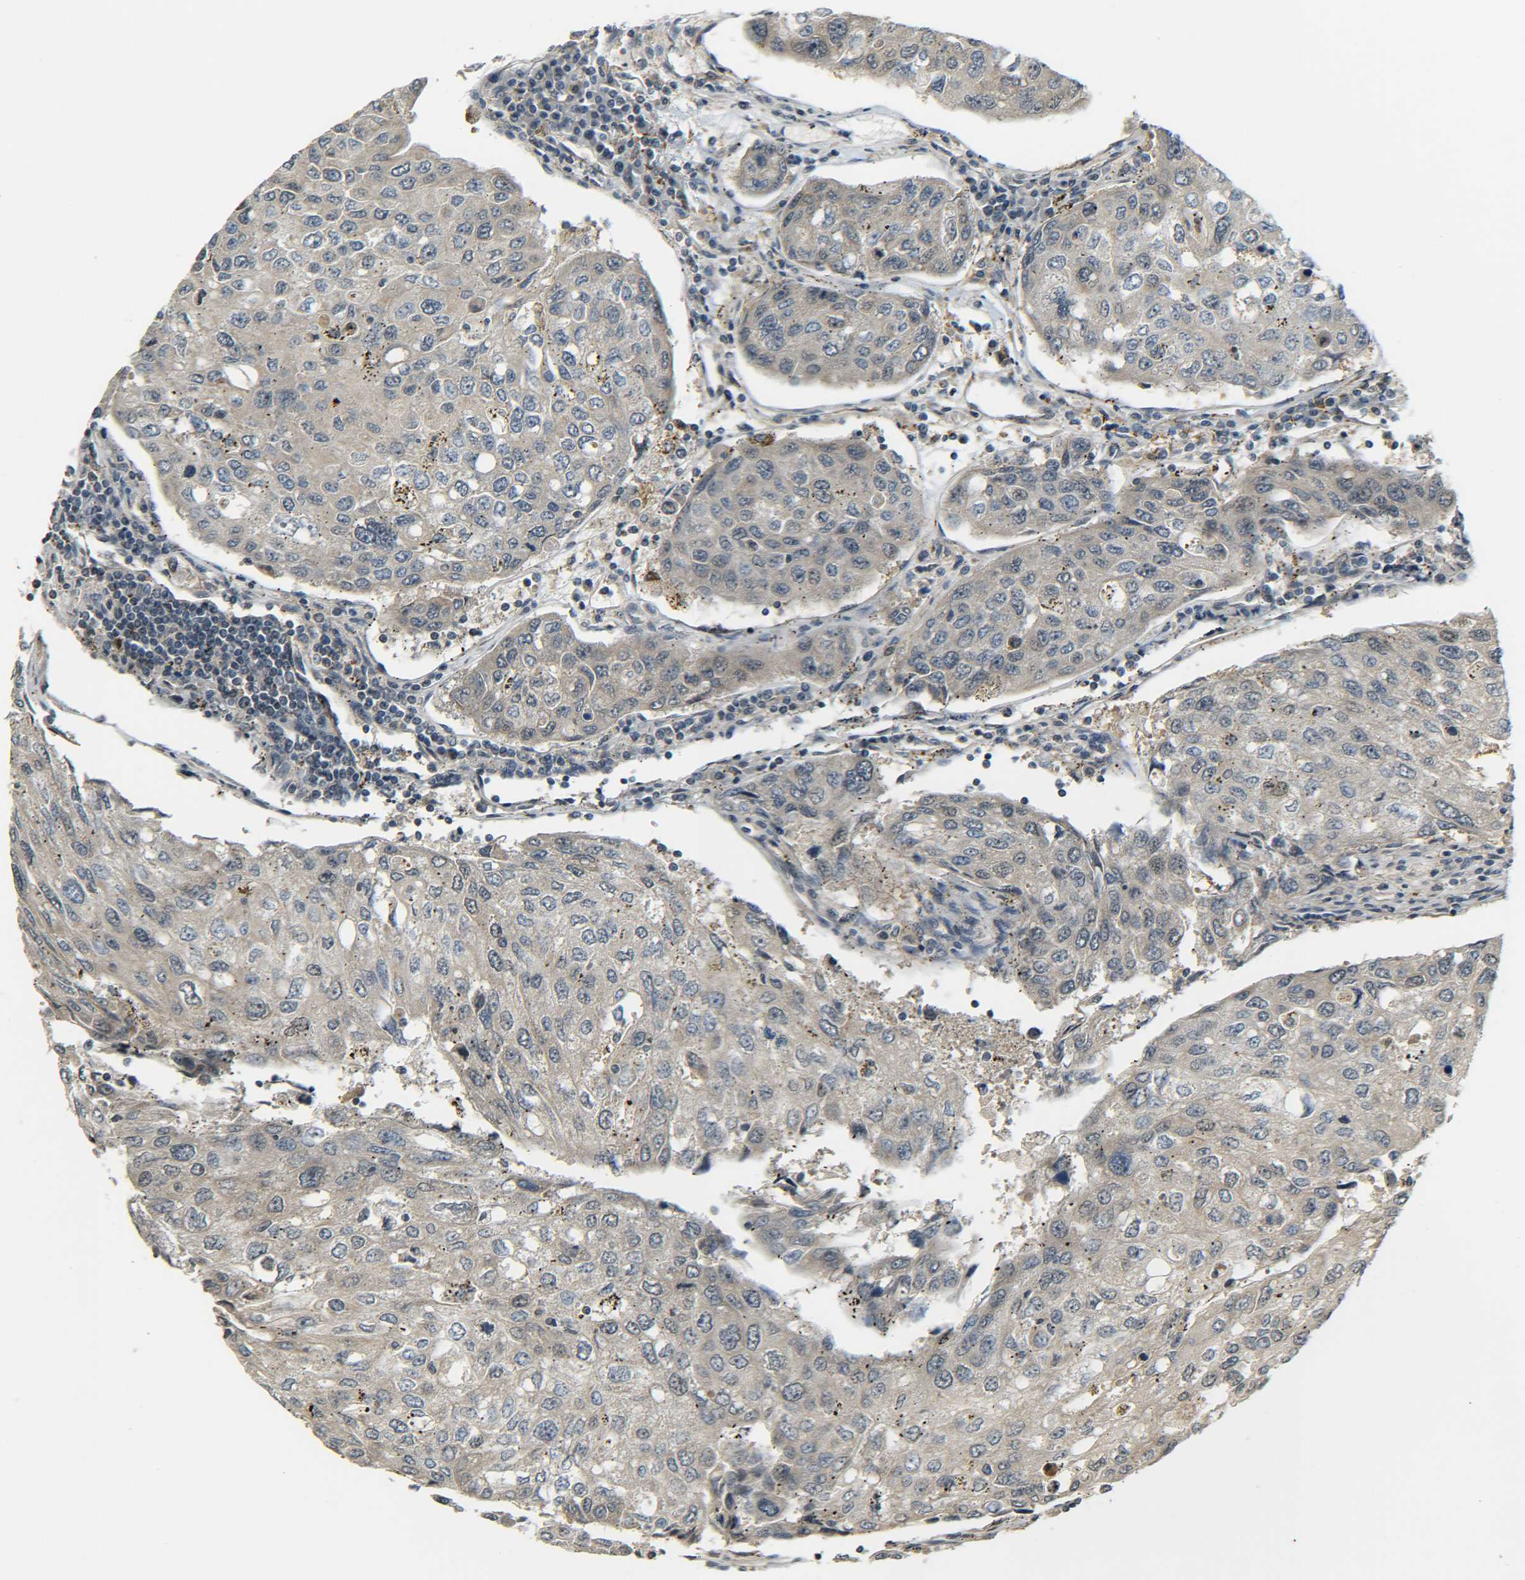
{"staining": {"intensity": "moderate", "quantity": "25%-75%", "location": "cytoplasmic/membranous"}, "tissue": "urothelial cancer", "cell_type": "Tumor cells", "image_type": "cancer", "snomed": [{"axis": "morphology", "description": "Urothelial carcinoma, High grade"}, {"axis": "topography", "description": "Lymph node"}, {"axis": "topography", "description": "Urinary bladder"}], "caption": "Immunohistochemistry micrograph of human high-grade urothelial carcinoma stained for a protein (brown), which demonstrates medium levels of moderate cytoplasmic/membranous staining in about 25%-75% of tumor cells.", "gene": "DAB2", "patient": {"sex": "male", "age": 51}}